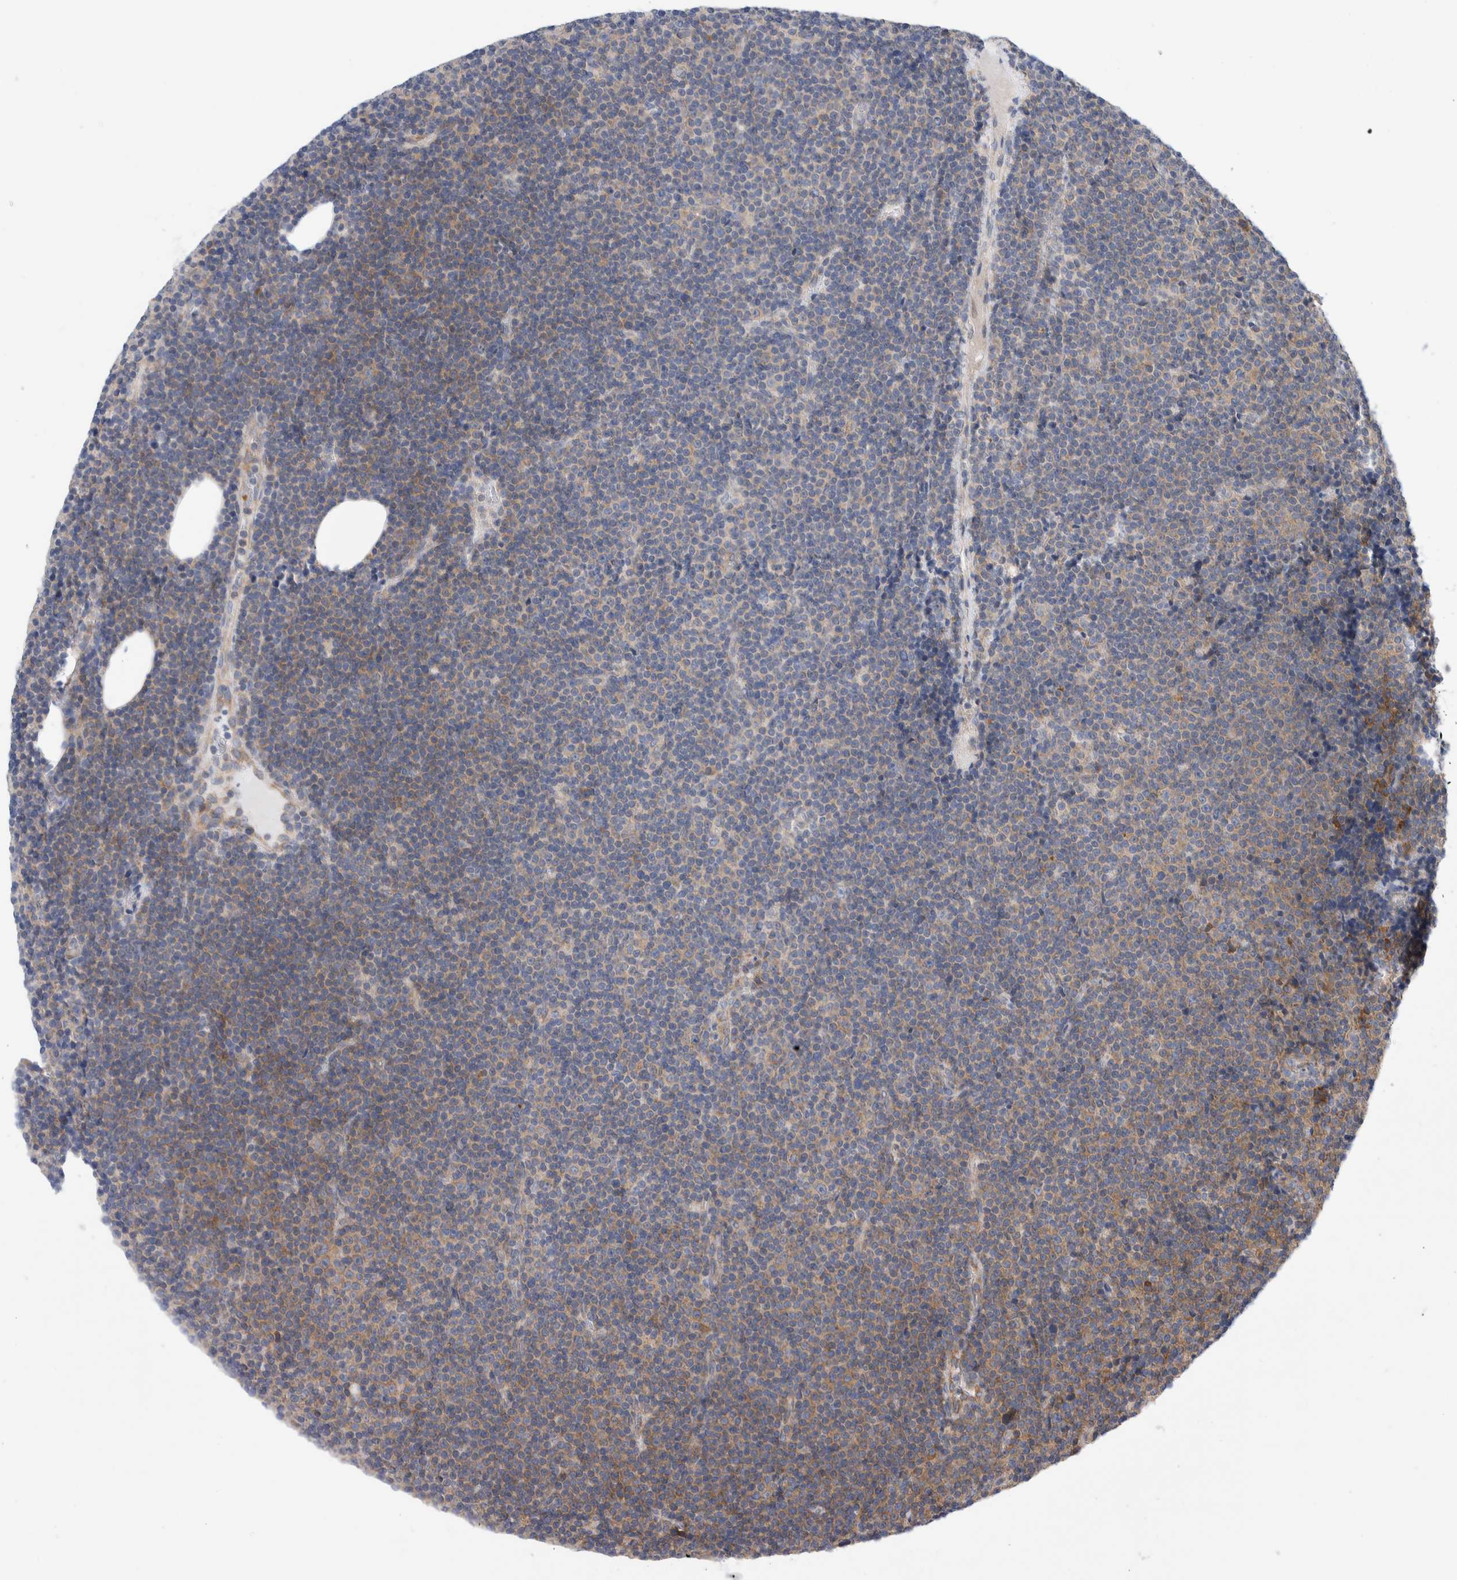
{"staining": {"intensity": "moderate", "quantity": "<25%", "location": "cytoplasmic/membranous"}, "tissue": "lymphoma", "cell_type": "Tumor cells", "image_type": "cancer", "snomed": [{"axis": "morphology", "description": "Malignant lymphoma, non-Hodgkin's type, Low grade"}, {"axis": "topography", "description": "Lymph node"}], "caption": "DAB immunohistochemical staining of human lymphoma shows moderate cytoplasmic/membranous protein expression in approximately <25% of tumor cells.", "gene": "RACK1", "patient": {"sex": "female", "age": 67}}